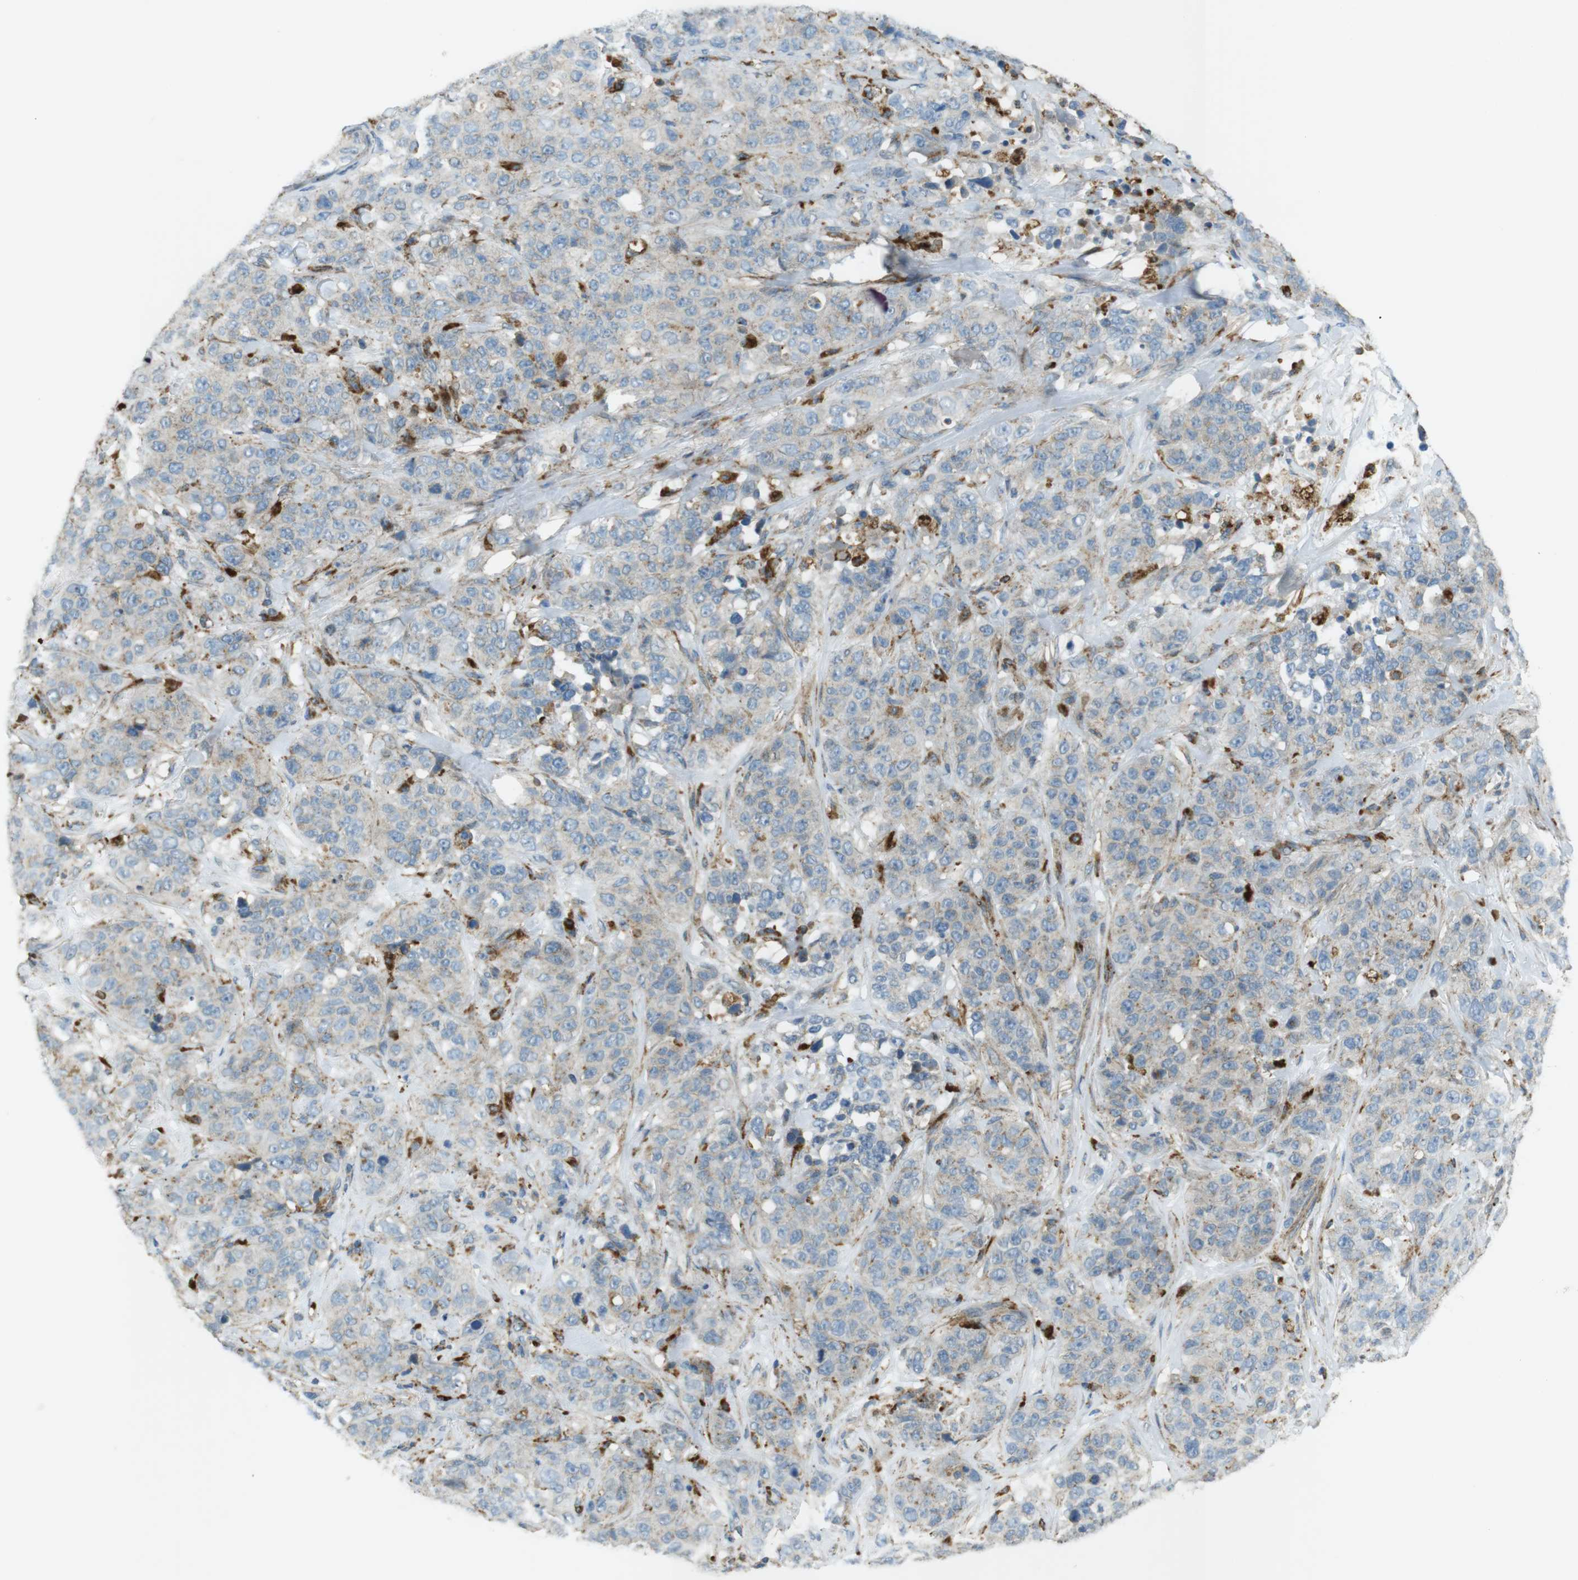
{"staining": {"intensity": "moderate", "quantity": "<25%", "location": "cytoplasmic/membranous"}, "tissue": "stomach cancer", "cell_type": "Tumor cells", "image_type": "cancer", "snomed": [{"axis": "morphology", "description": "Adenocarcinoma, NOS"}, {"axis": "topography", "description": "Stomach"}], "caption": "DAB immunohistochemical staining of stomach adenocarcinoma demonstrates moderate cytoplasmic/membranous protein staining in approximately <25% of tumor cells.", "gene": "LAMP1", "patient": {"sex": "male", "age": 48}}